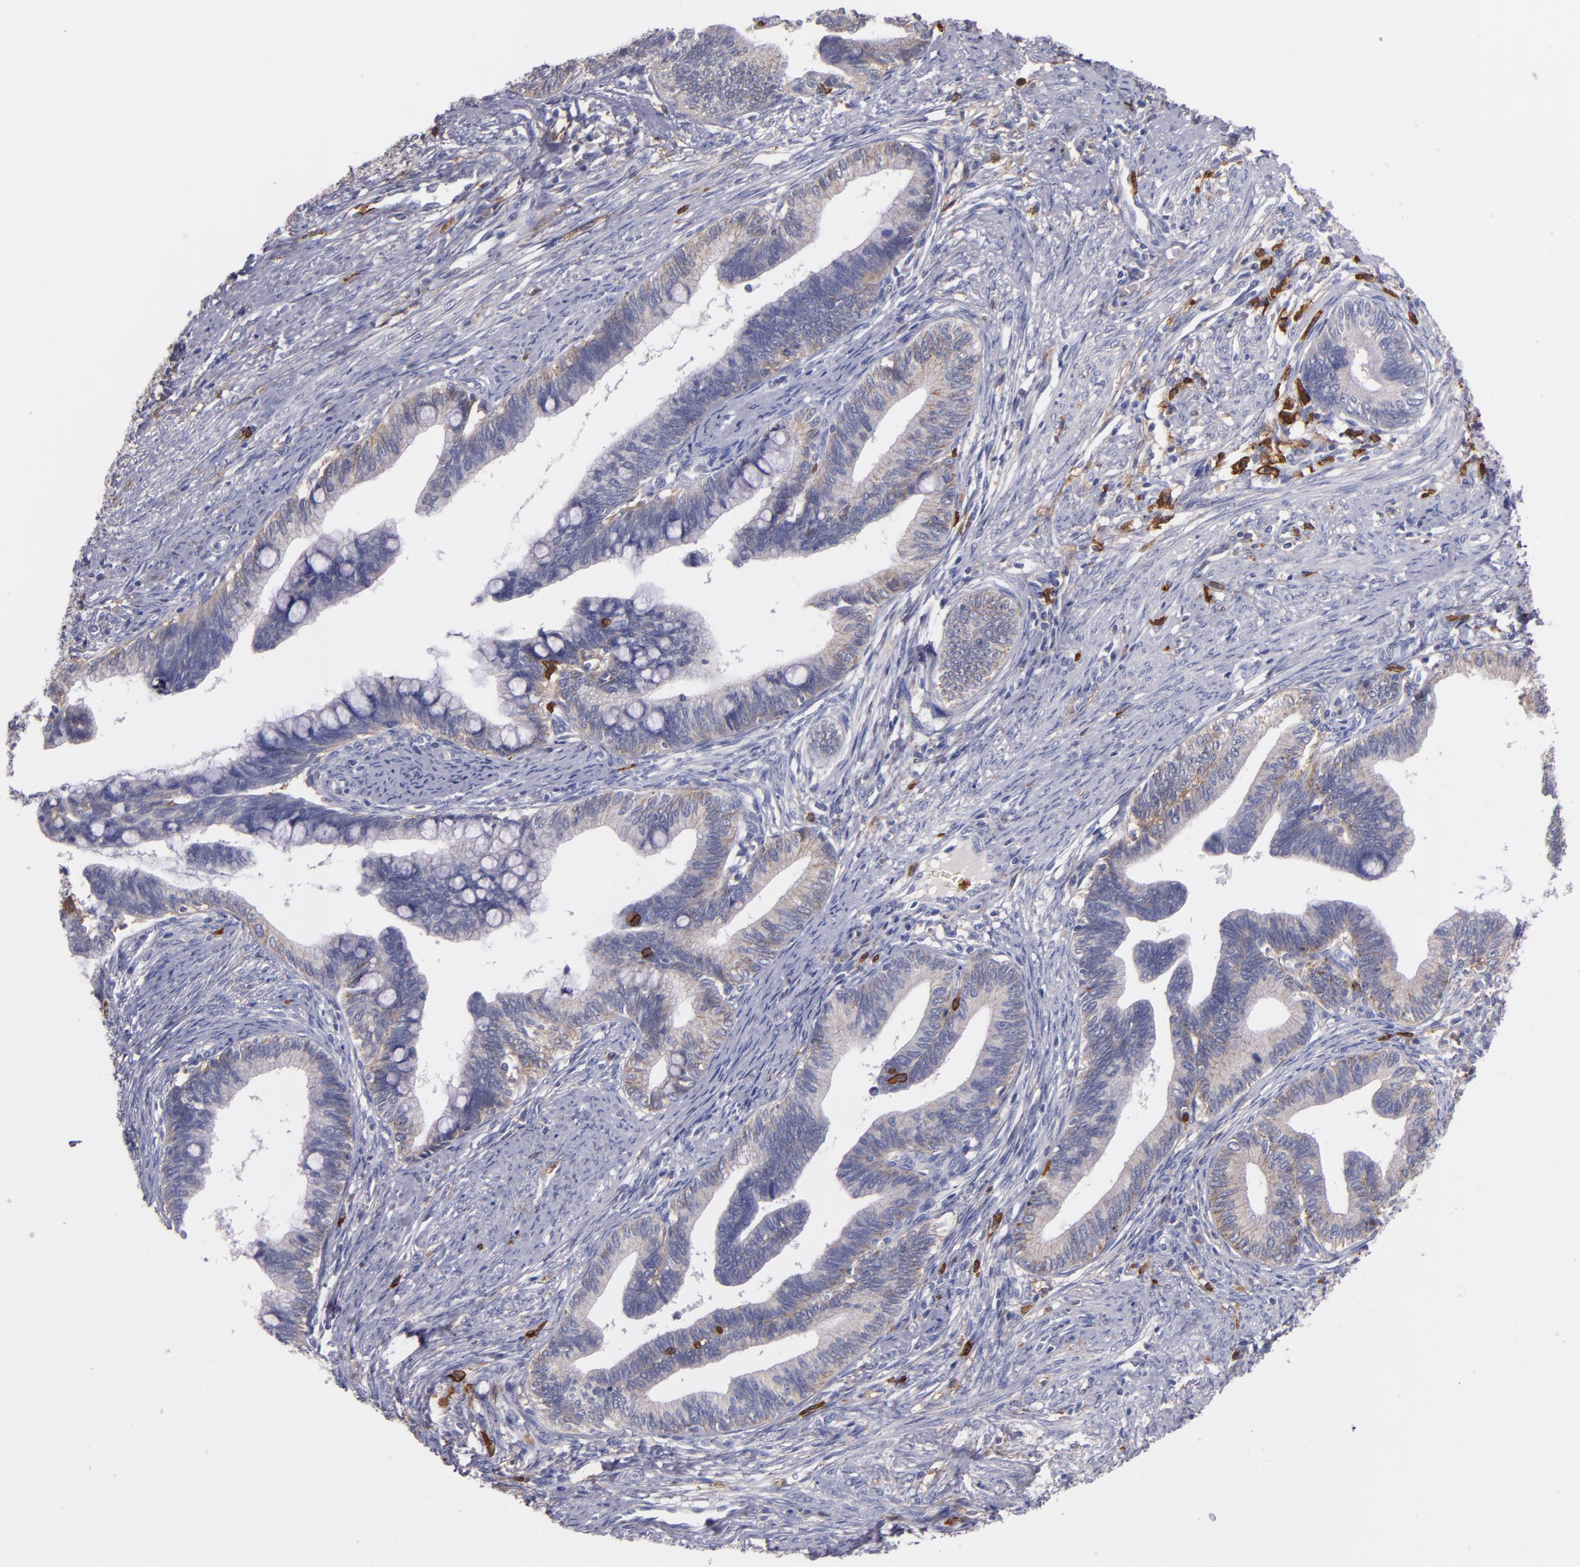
{"staining": {"intensity": "weak", "quantity": "<25%", "location": "cytoplasmic/membranous"}, "tissue": "cervical cancer", "cell_type": "Tumor cells", "image_type": "cancer", "snomed": [{"axis": "morphology", "description": "Adenocarcinoma, NOS"}, {"axis": "topography", "description": "Cervix"}], "caption": "IHC micrograph of neoplastic tissue: cervical cancer (adenocarcinoma) stained with DAB (3,3'-diaminobenzidine) demonstrates no significant protein staining in tumor cells.", "gene": "C5AR1", "patient": {"sex": "female", "age": 36}}